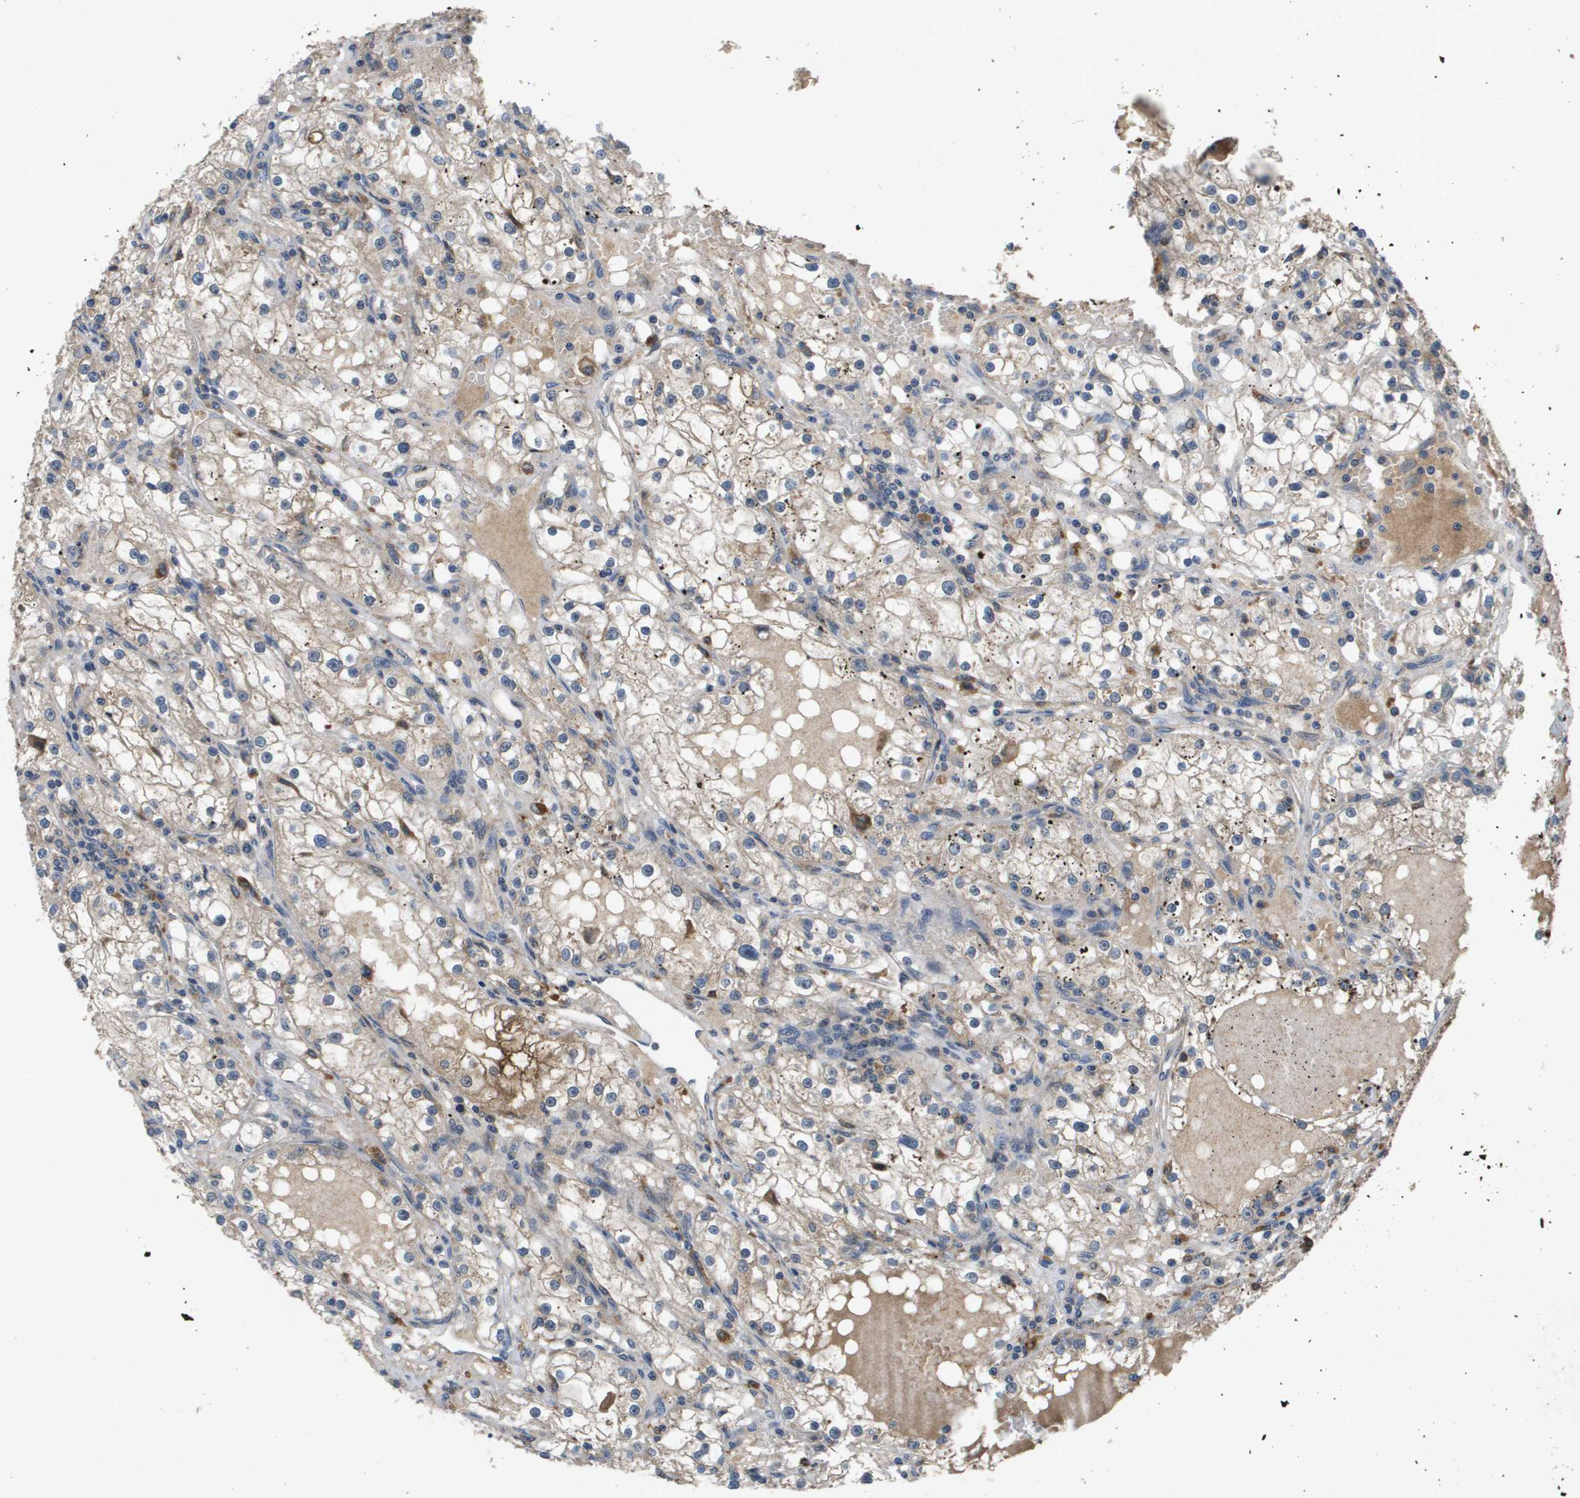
{"staining": {"intensity": "weak", "quantity": "<25%", "location": "cytoplasmic/membranous"}, "tissue": "renal cancer", "cell_type": "Tumor cells", "image_type": "cancer", "snomed": [{"axis": "morphology", "description": "Adenocarcinoma, NOS"}, {"axis": "topography", "description": "Kidney"}], "caption": "An image of human renal cancer is negative for staining in tumor cells.", "gene": "PROC", "patient": {"sex": "male", "age": 56}}